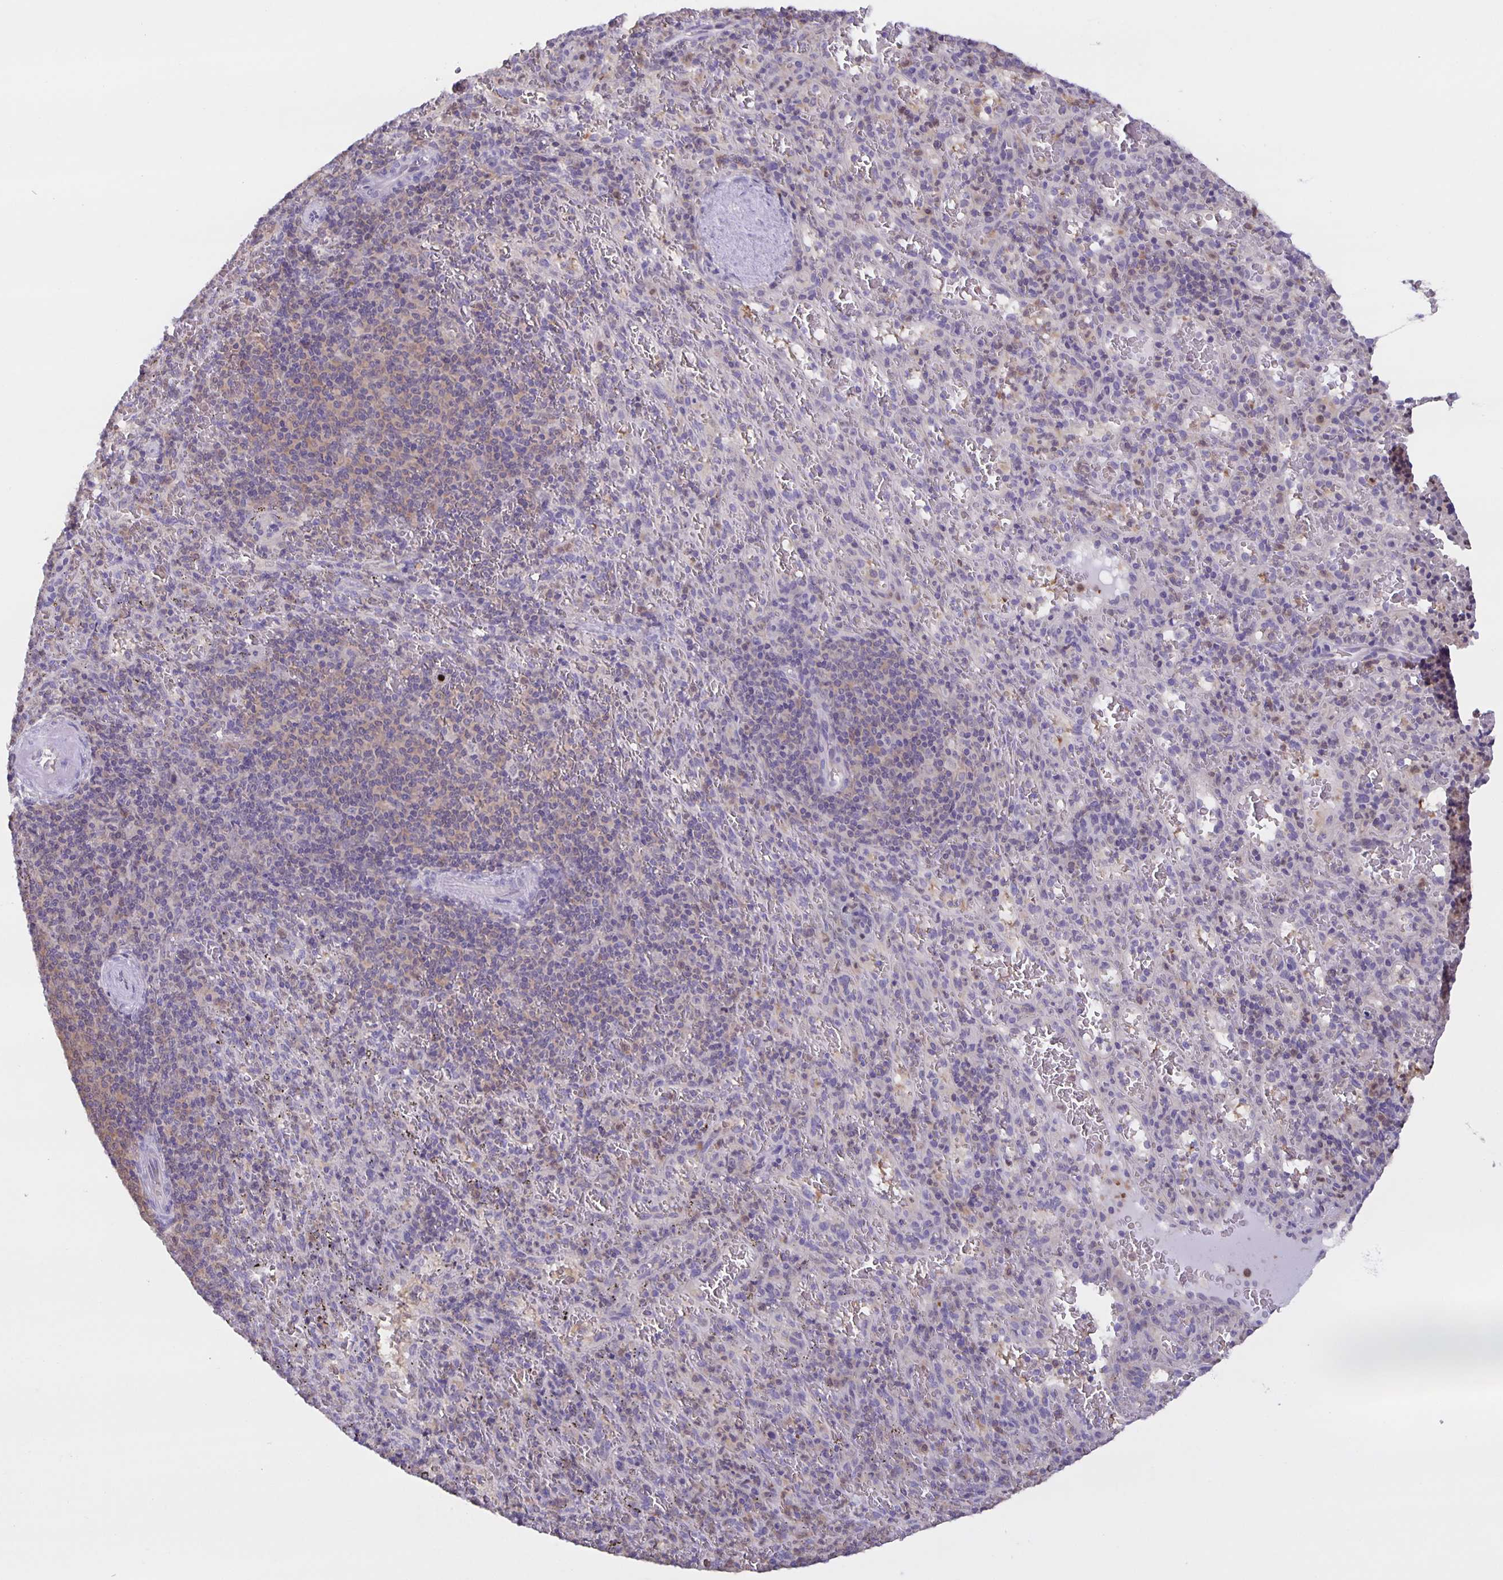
{"staining": {"intensity": "negative", "quantity": "none", "location": "none"}, "tissue": "spleen", "cell_type": "Cells in red pulp", "image_type": "normal", "snomed": [{"axis": "morphology", "description": "Normal tissue, NOS"}, {"axis": "topography", "description": "Spleen"}], "caption": "High magnification brightfield microscopy of normal spleen stained with DAB (3,3'-diaminobenzidine) (brown) and counterstained with hematoxylin (blue): cells in red pulp show no significant positivity.", "gene": "MARCHF6", "patient": {"sex": "male", "age": 57}}